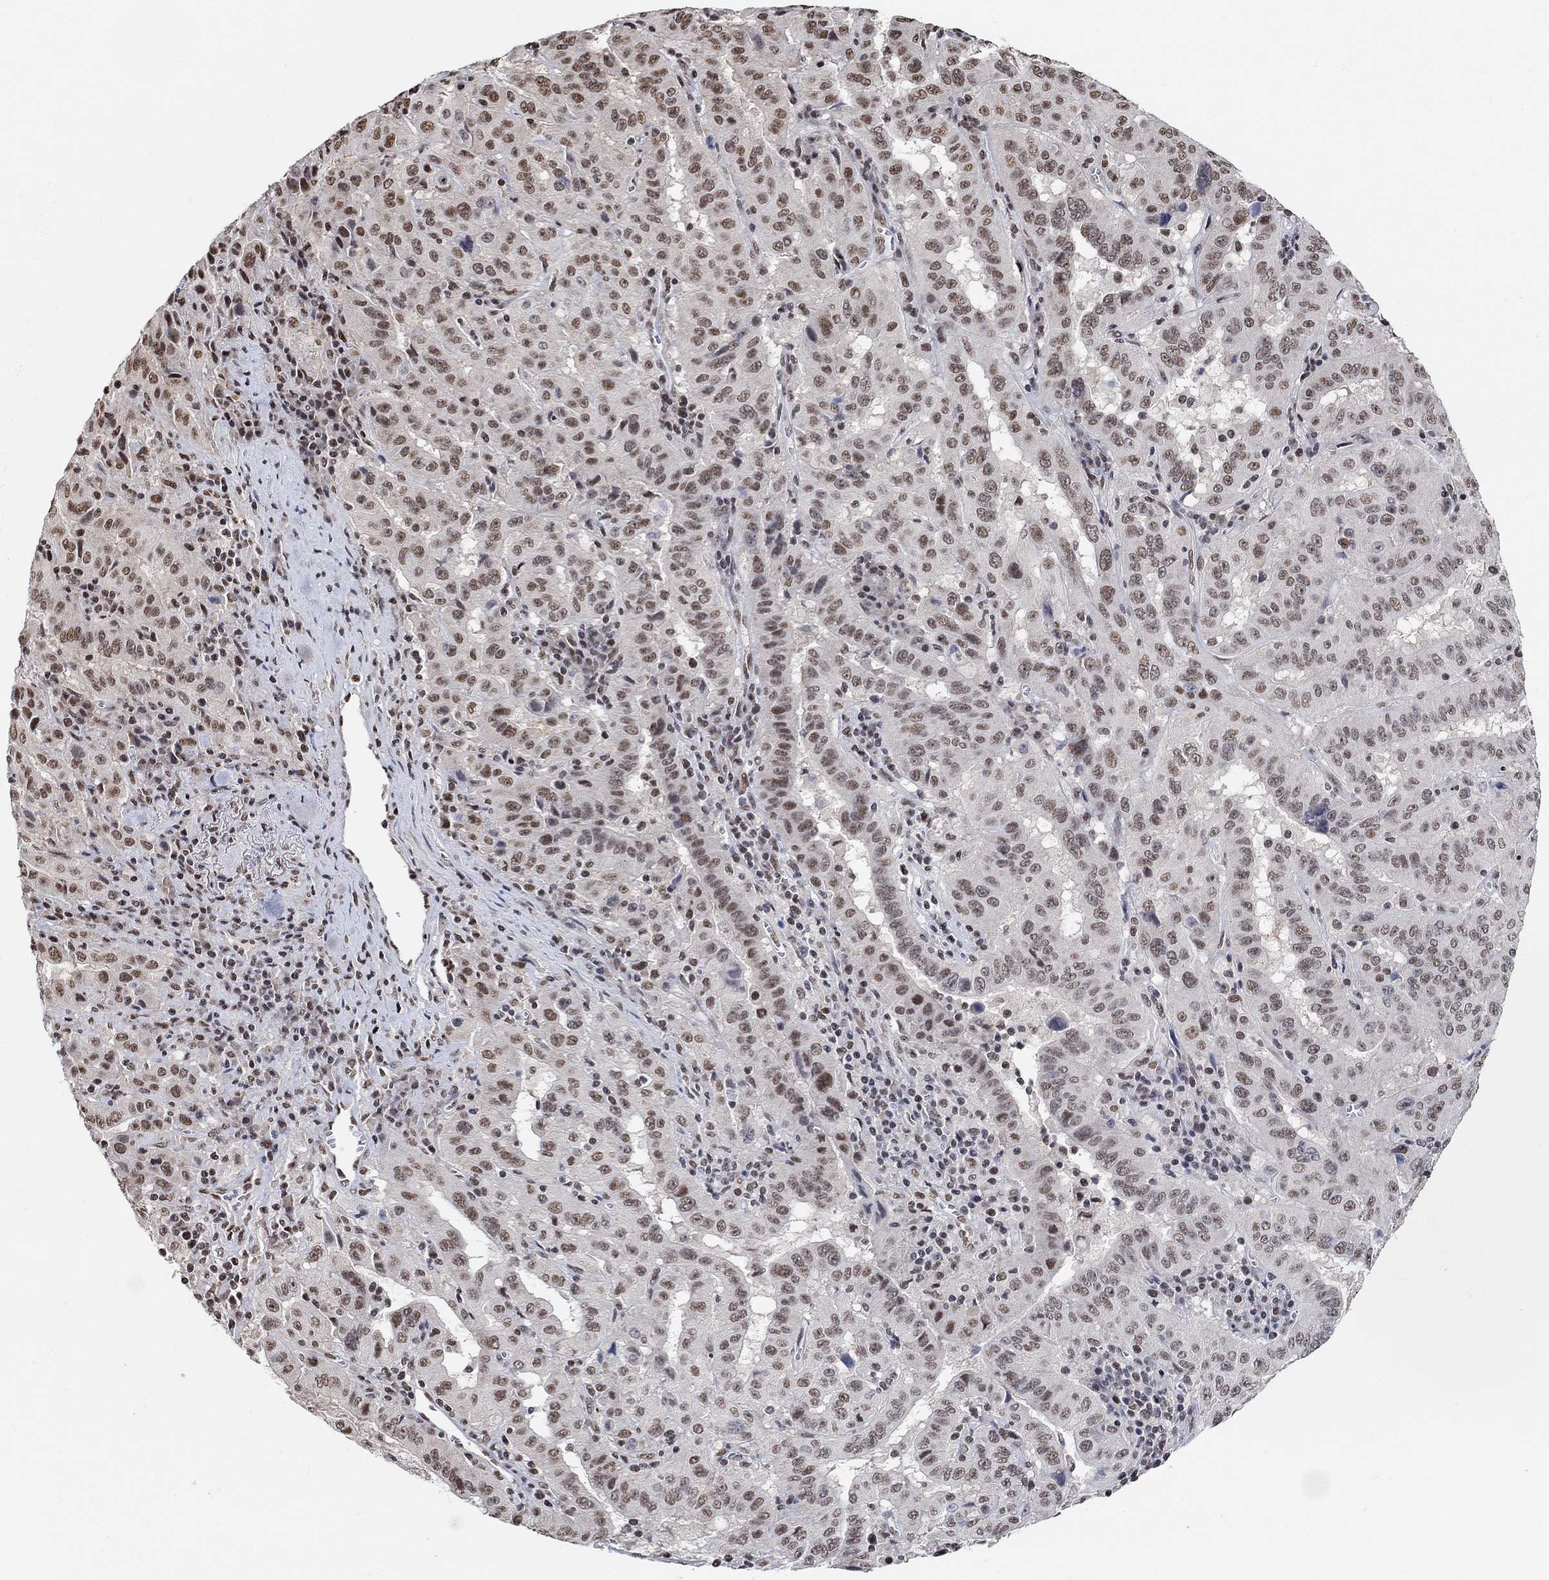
{"staining": {"intensity": "moderate", "quantity": "25%-75%", "location": "nuclear"}, "tissue": "pancreatic cancer", "cell_type": "Tumor cells", "image_type": "cancer", "snomed": [{"axis": "morphology", "description": "Adenocarcinoma, NOS"}, {"axis": "topography", "description": "Pancreas"}], "caption": "Adenocarcinoma (pancreatic) stained for a protein exhibits moderate nuclear positivity in tumor cells.", "gene": "USP39", "patient": {"sex": "male", "age": 63}}